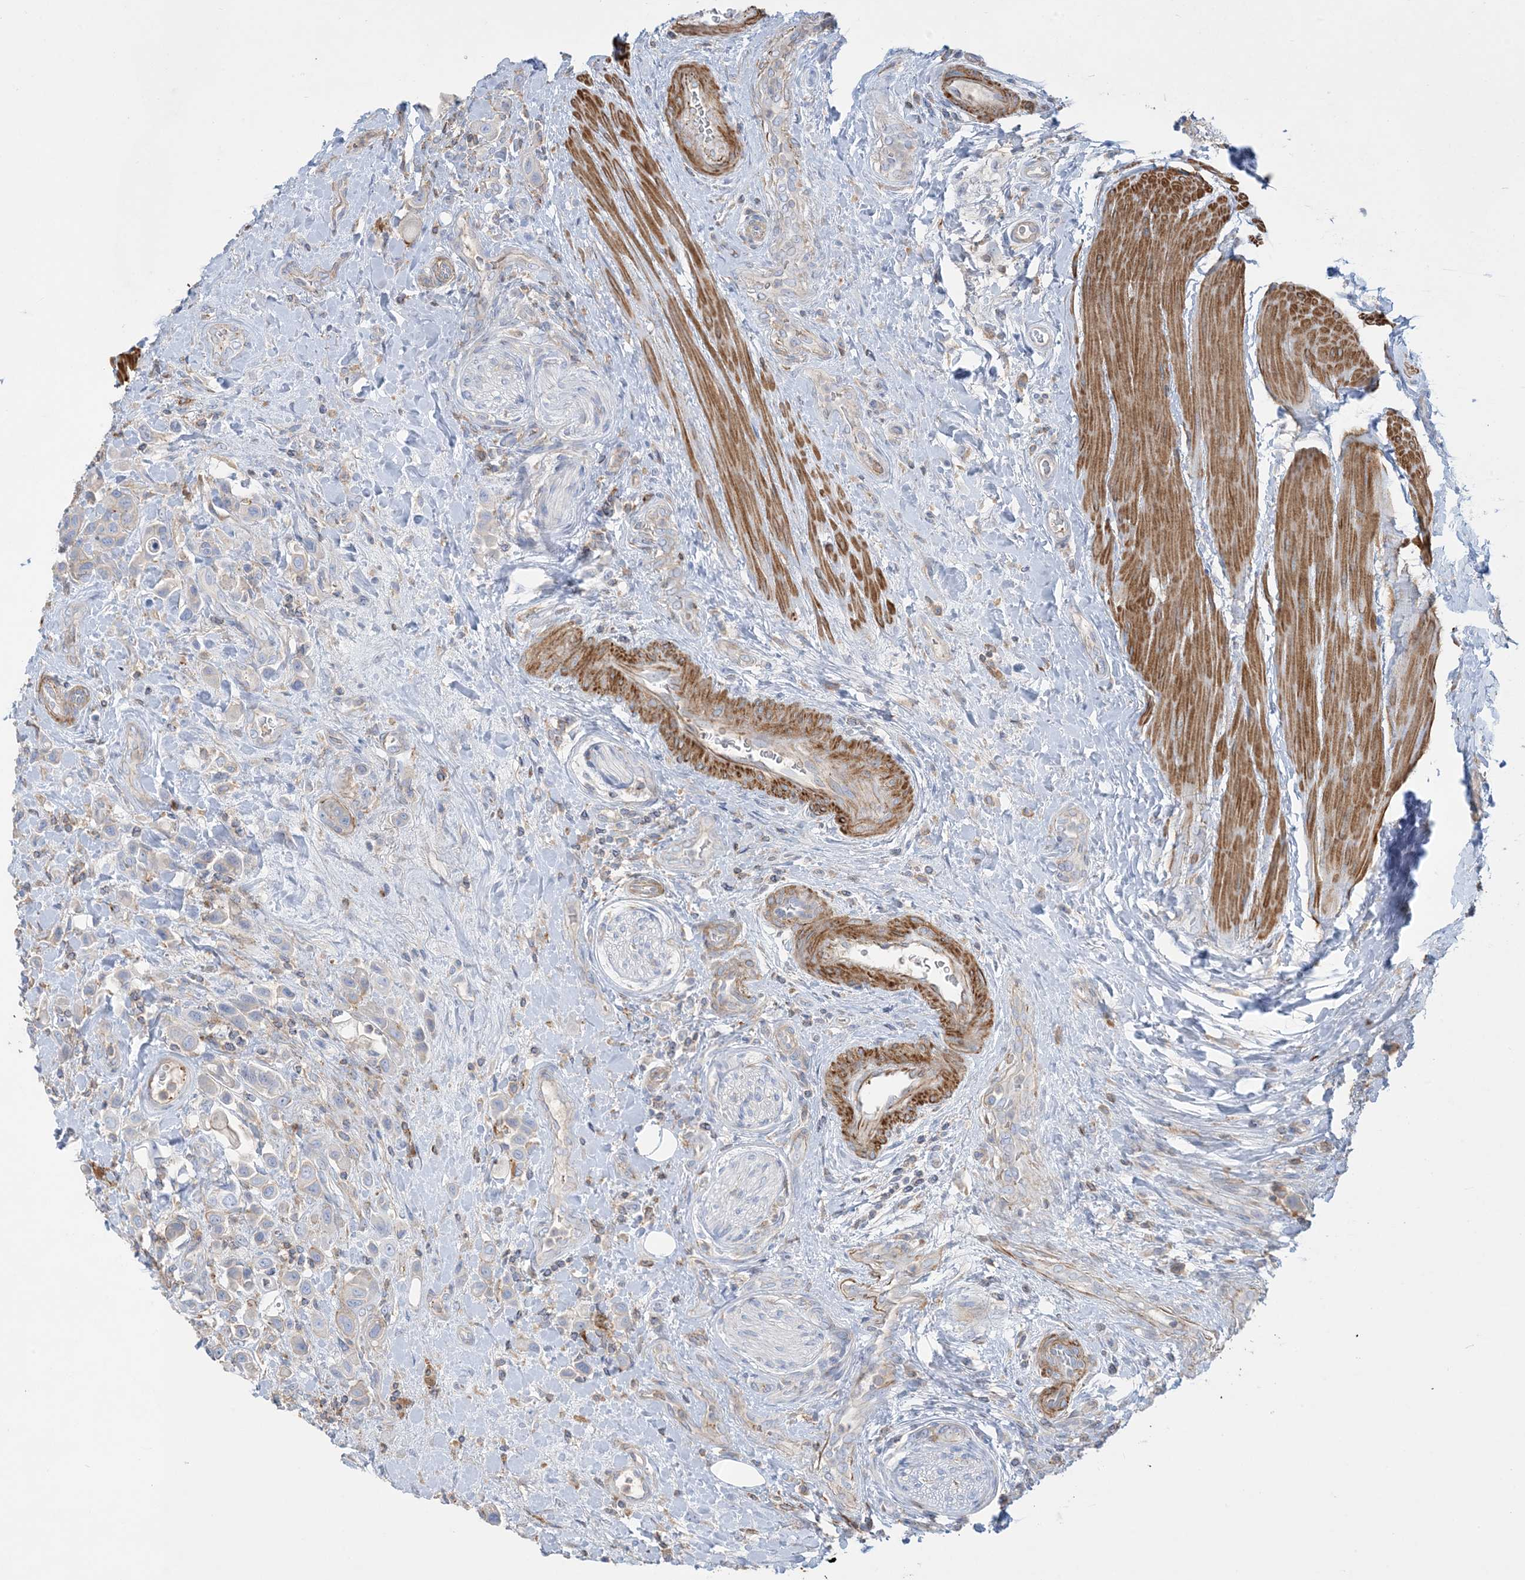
{"staining": {"intensity": "negative", "quantity": "none", "location": "none"}, "tissue": "urothelial cancer", "cell_type": "Tumor cells", "image_type": "cancer", "snomed": [{"axis": "morphology", "description": "Urothelial carcinoma, High grade"}, {"axis": "topography", "description": "Urinary bladder"}], "caption": "The micrograph exhibits no staining of tumor cells in urothelial carcinoma (high-grade).", "gene": "GTF3C2", "patient": {"sex": "male", "age": 50}}